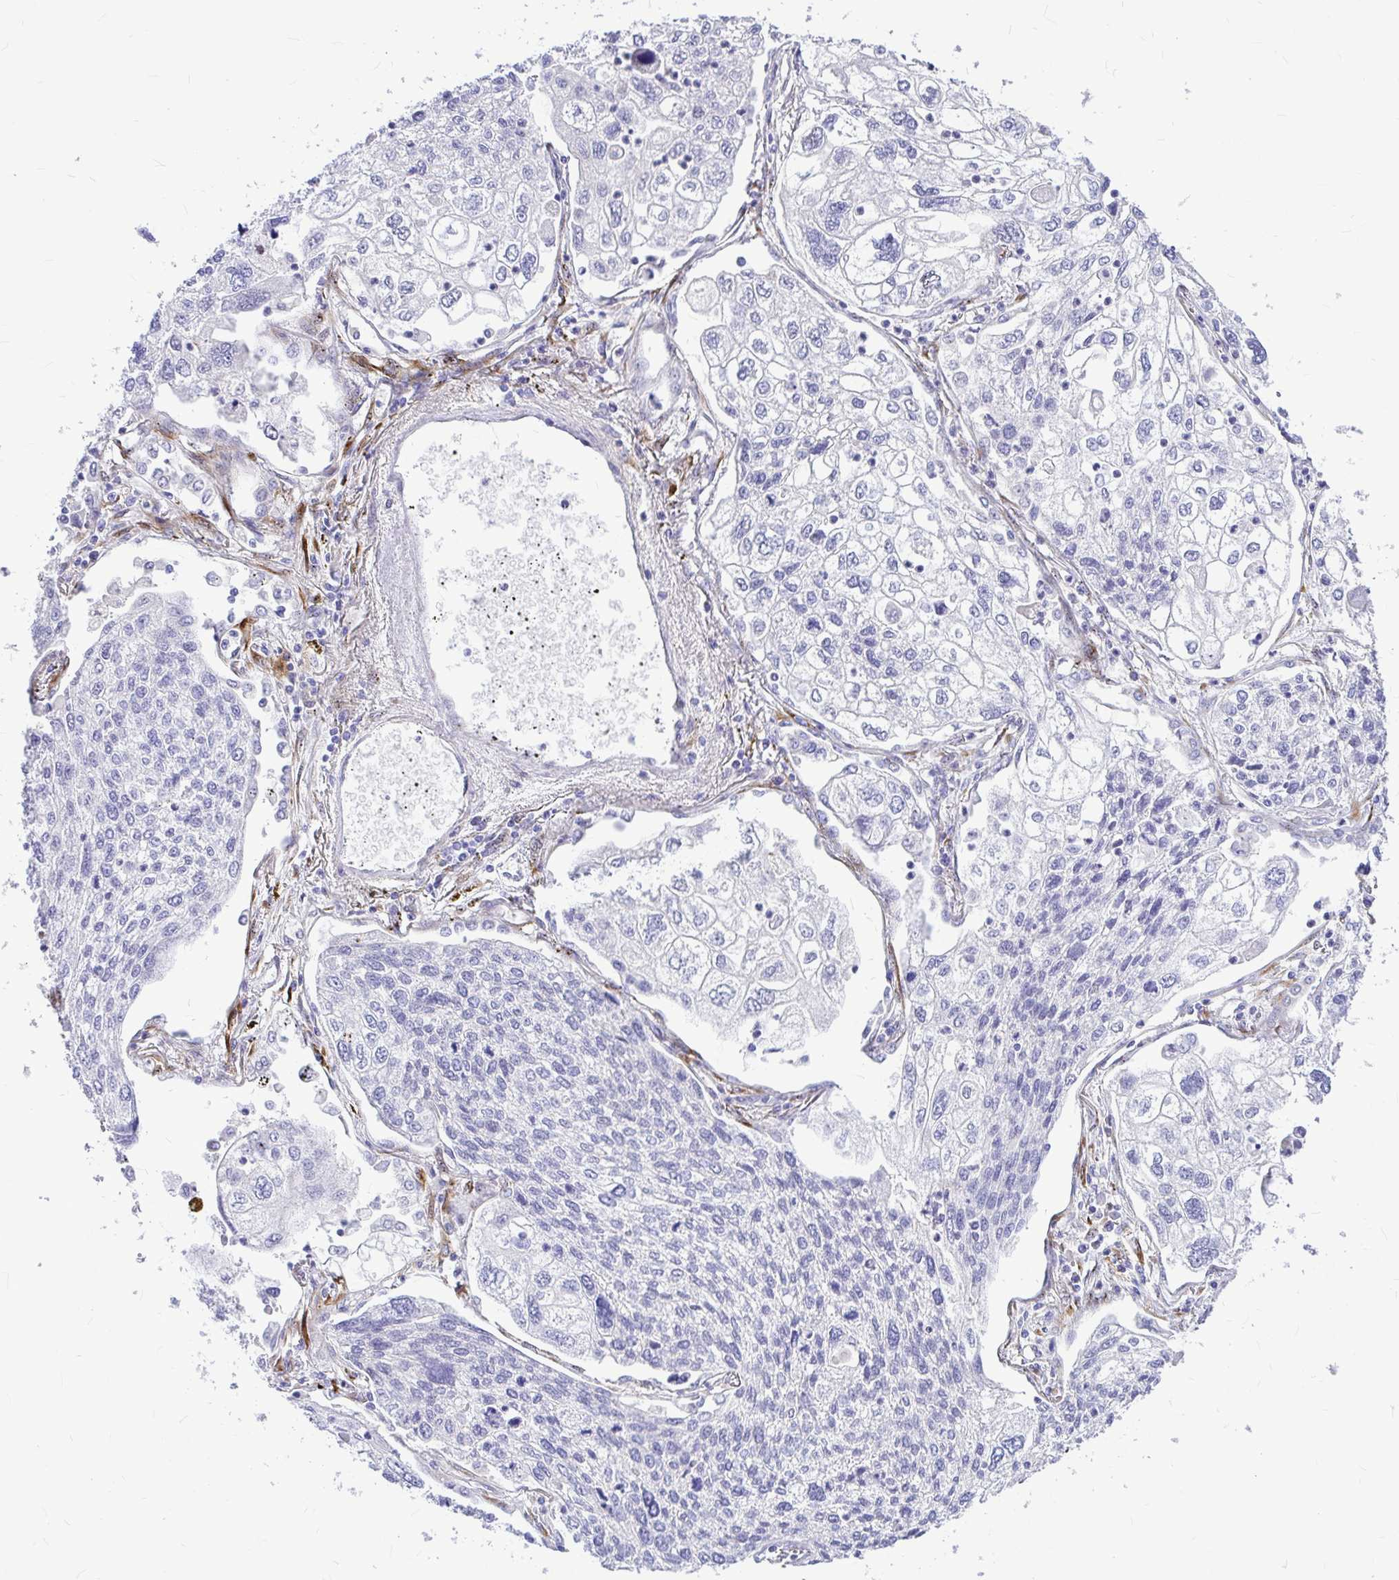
{"staining": {"intensity": "negative", "quantity": "none", "location": "none"}, "tissue": "lung cancer", "cell_type": "Tumor cells", "image_type": "cancer", "snomed": [{"axis": "morphology", "description": "Squamous cell carcinoma, NOS"}, {"axis": "topography", "description": "Lung"}], "caption": "This is an immunohistochemistry histopathology image of squamous cell carcinoma (lung). There is no positivity in tumor cells.", "gene": "GABBR2", "patient": {"sex": "male", "age": 74}}